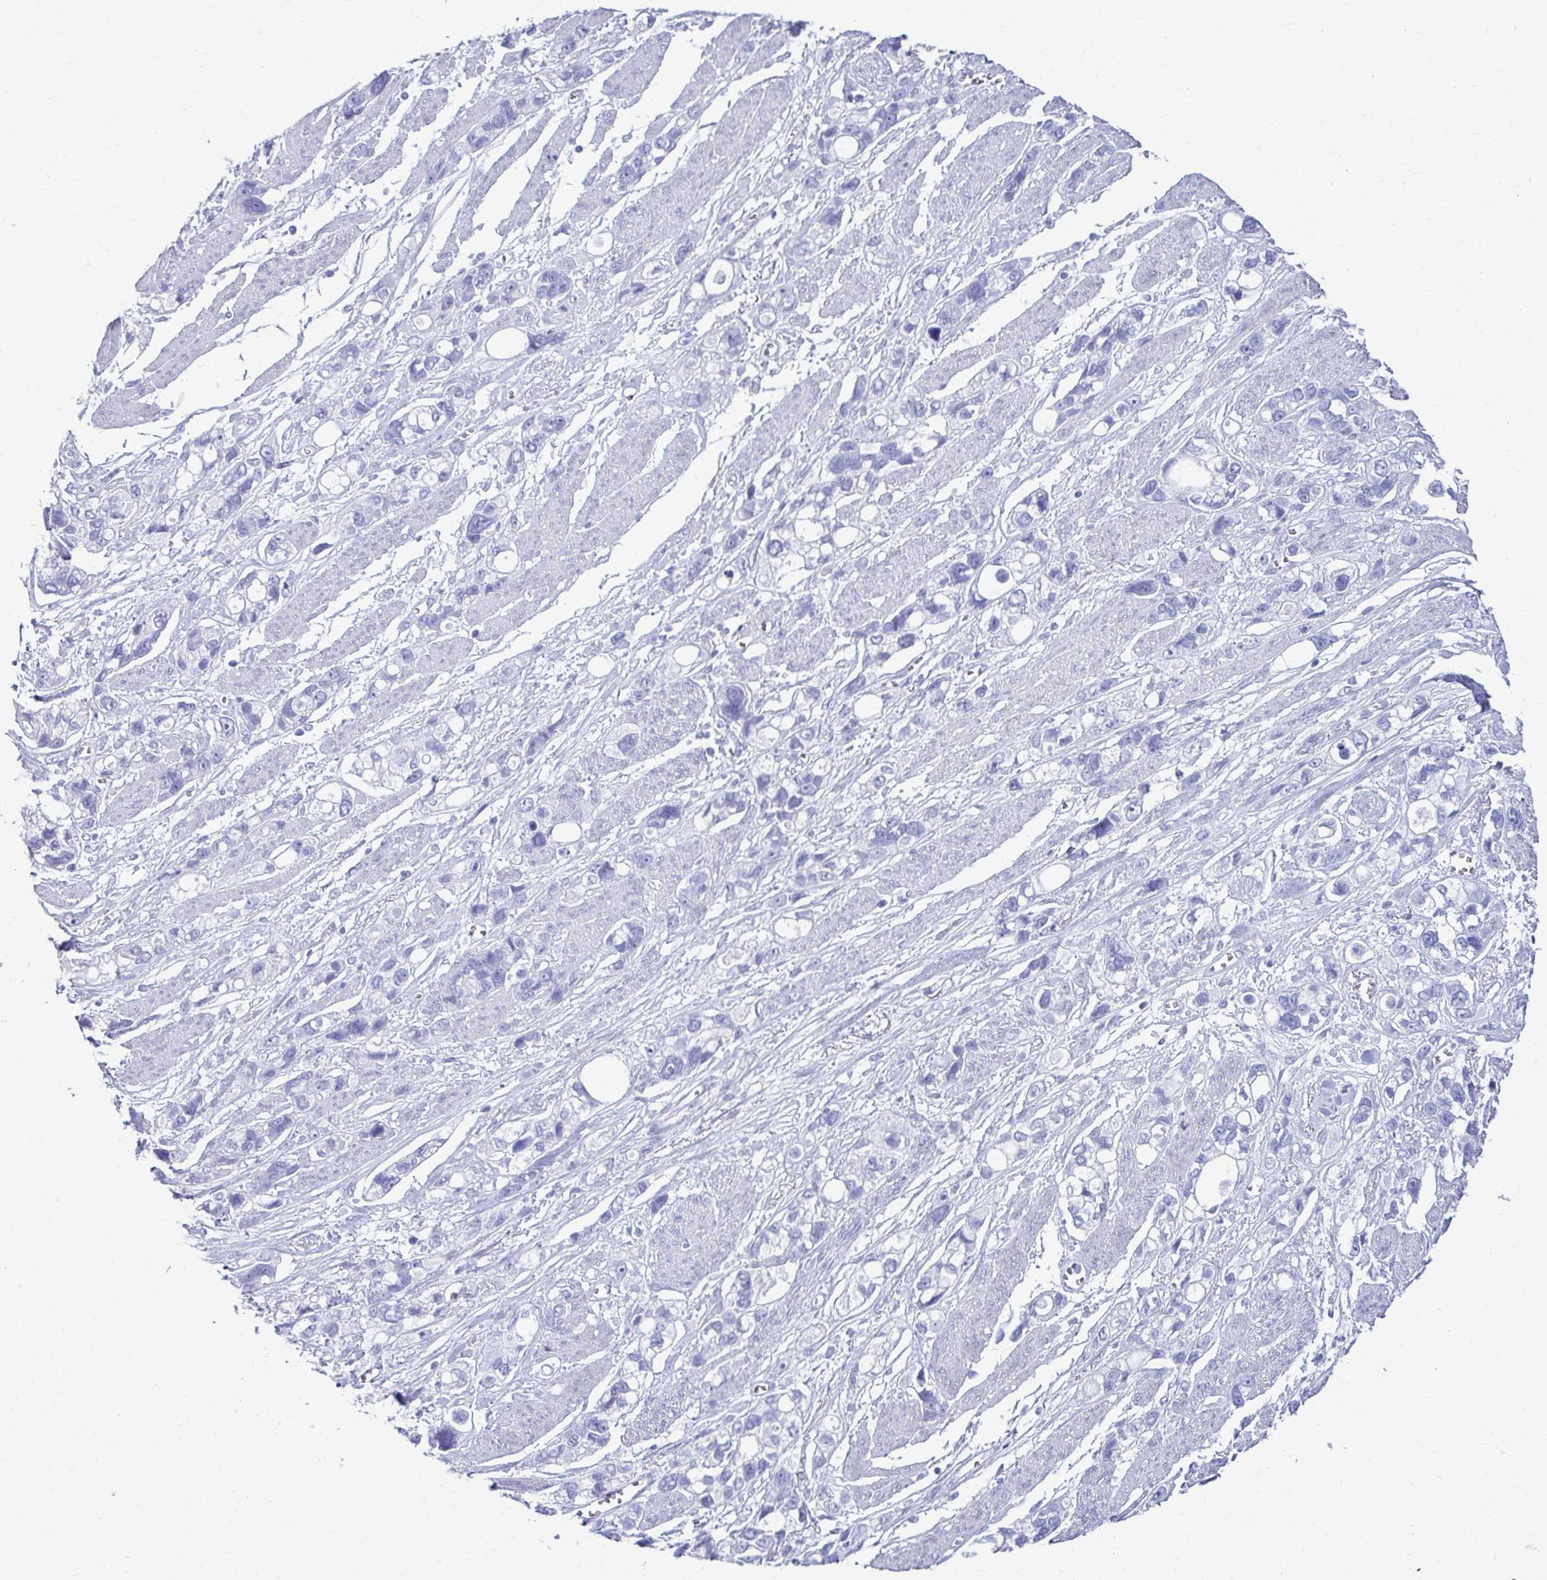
{"staining": {"intensity": "negative", "quantity": "none", "location": "none"}, "tissue": "stomach cancer", "cell_type": "Tumor cells", "image_type": "cancer", "snomed": [{"axis": "morphology", "description": "Adenocarcinoma, NOS"}, {"axis": "topography", "description": "Stomach, upper"}], "caption": "DAB (3,3'-diaminobenzidine) immunohistochemical staining of stomach cancer displays no significant positivity in tumor cells.", "gene": "ATP4B", "patient": {"sex": "female", "age": 81}}